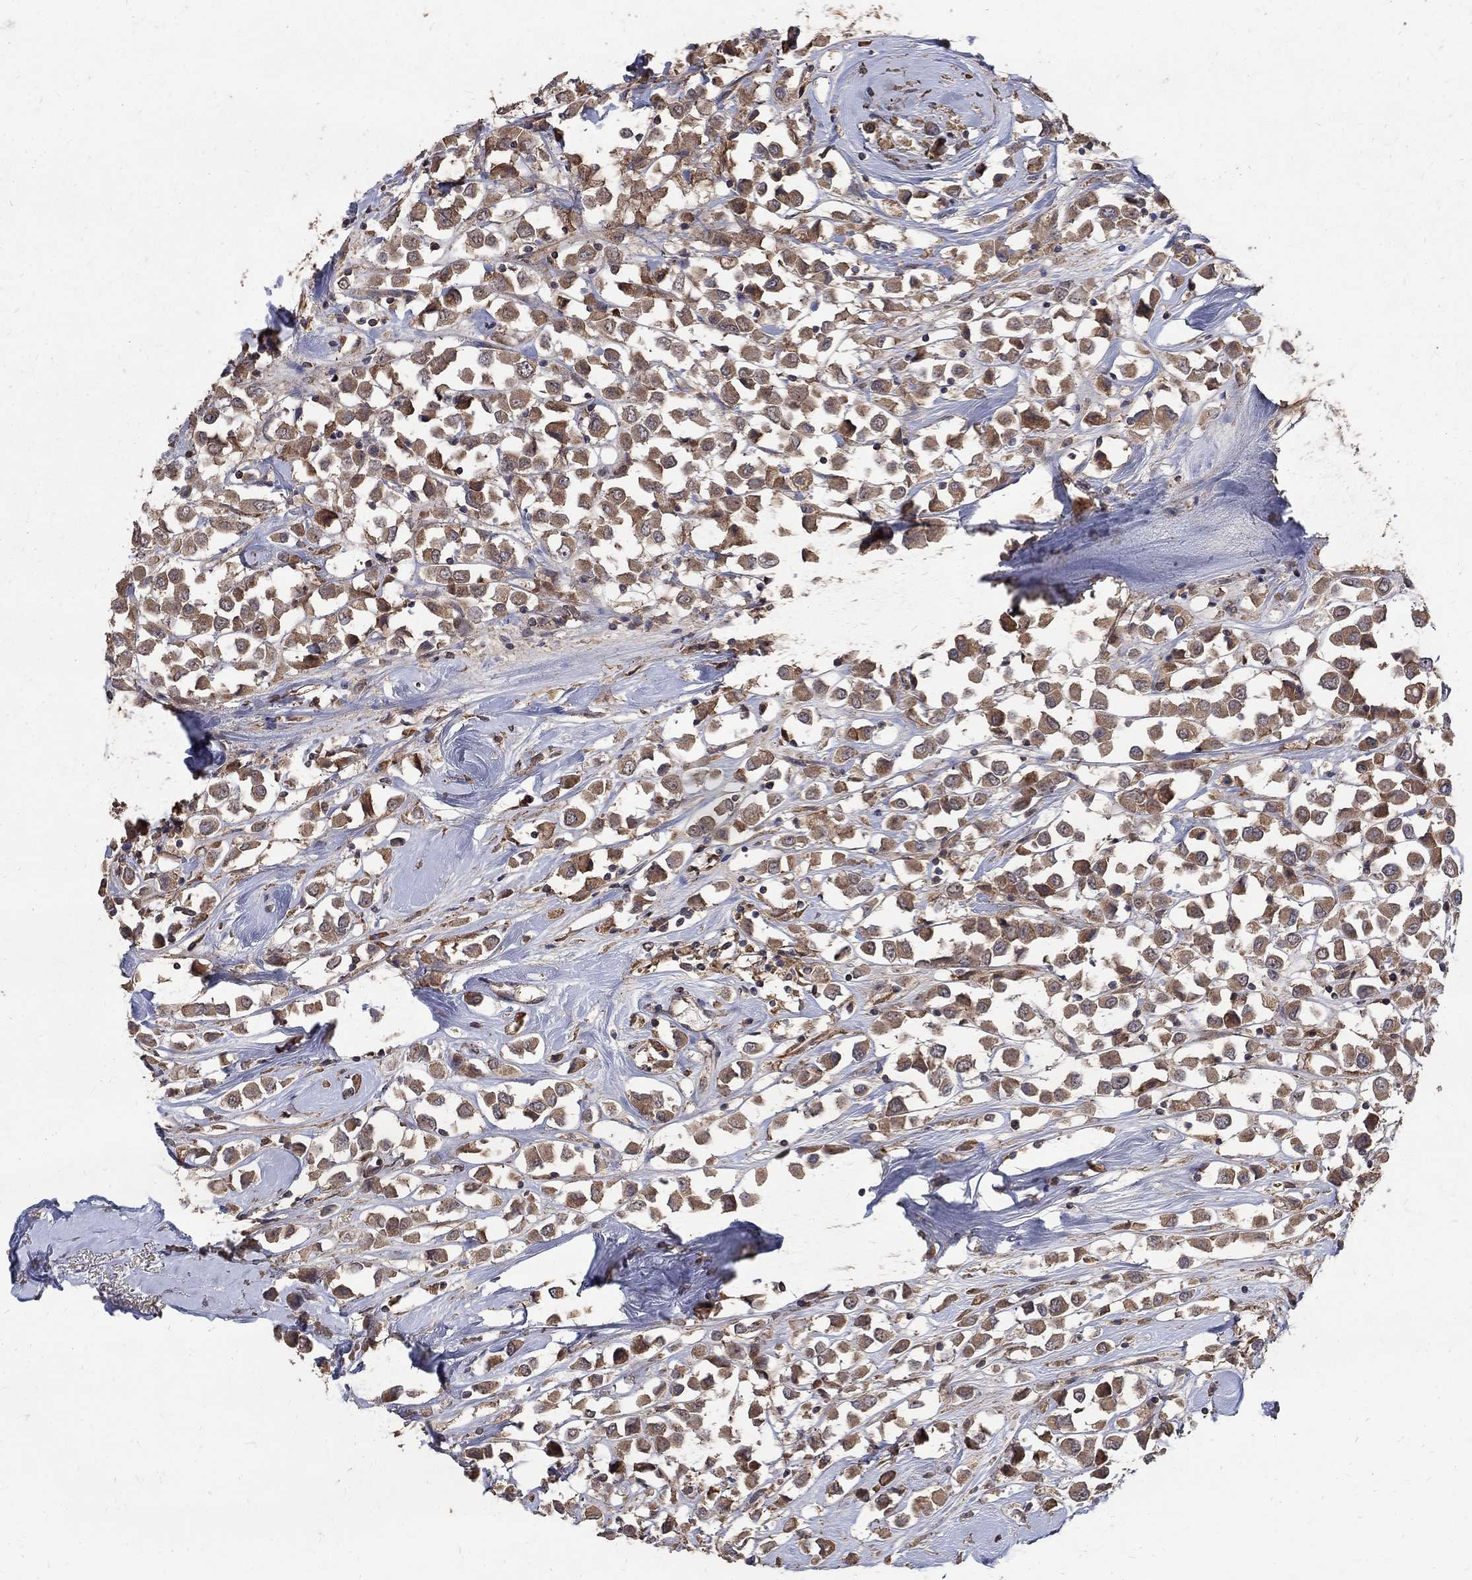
{"staining": {"intensity": "moderate", "quantity": ">75%", "location": "cytoplasmic/membranous"}, "tissue": "breast cancer", "cell_type": "Tumor cells", "image_type": "cancer", "snomed": [{"axis": "morphology", "description": "Duct carcinoma"}, {"axis": "topography", "description": "Breast"}], "caption": "Moderate cytoplasmic/membranous positivity for a protein is identified in about >75% of tumor cells of breast cancer using immunohistochemistry.", "gene": "C17orf75", "patient": {"sex": "female", "age": 61}}